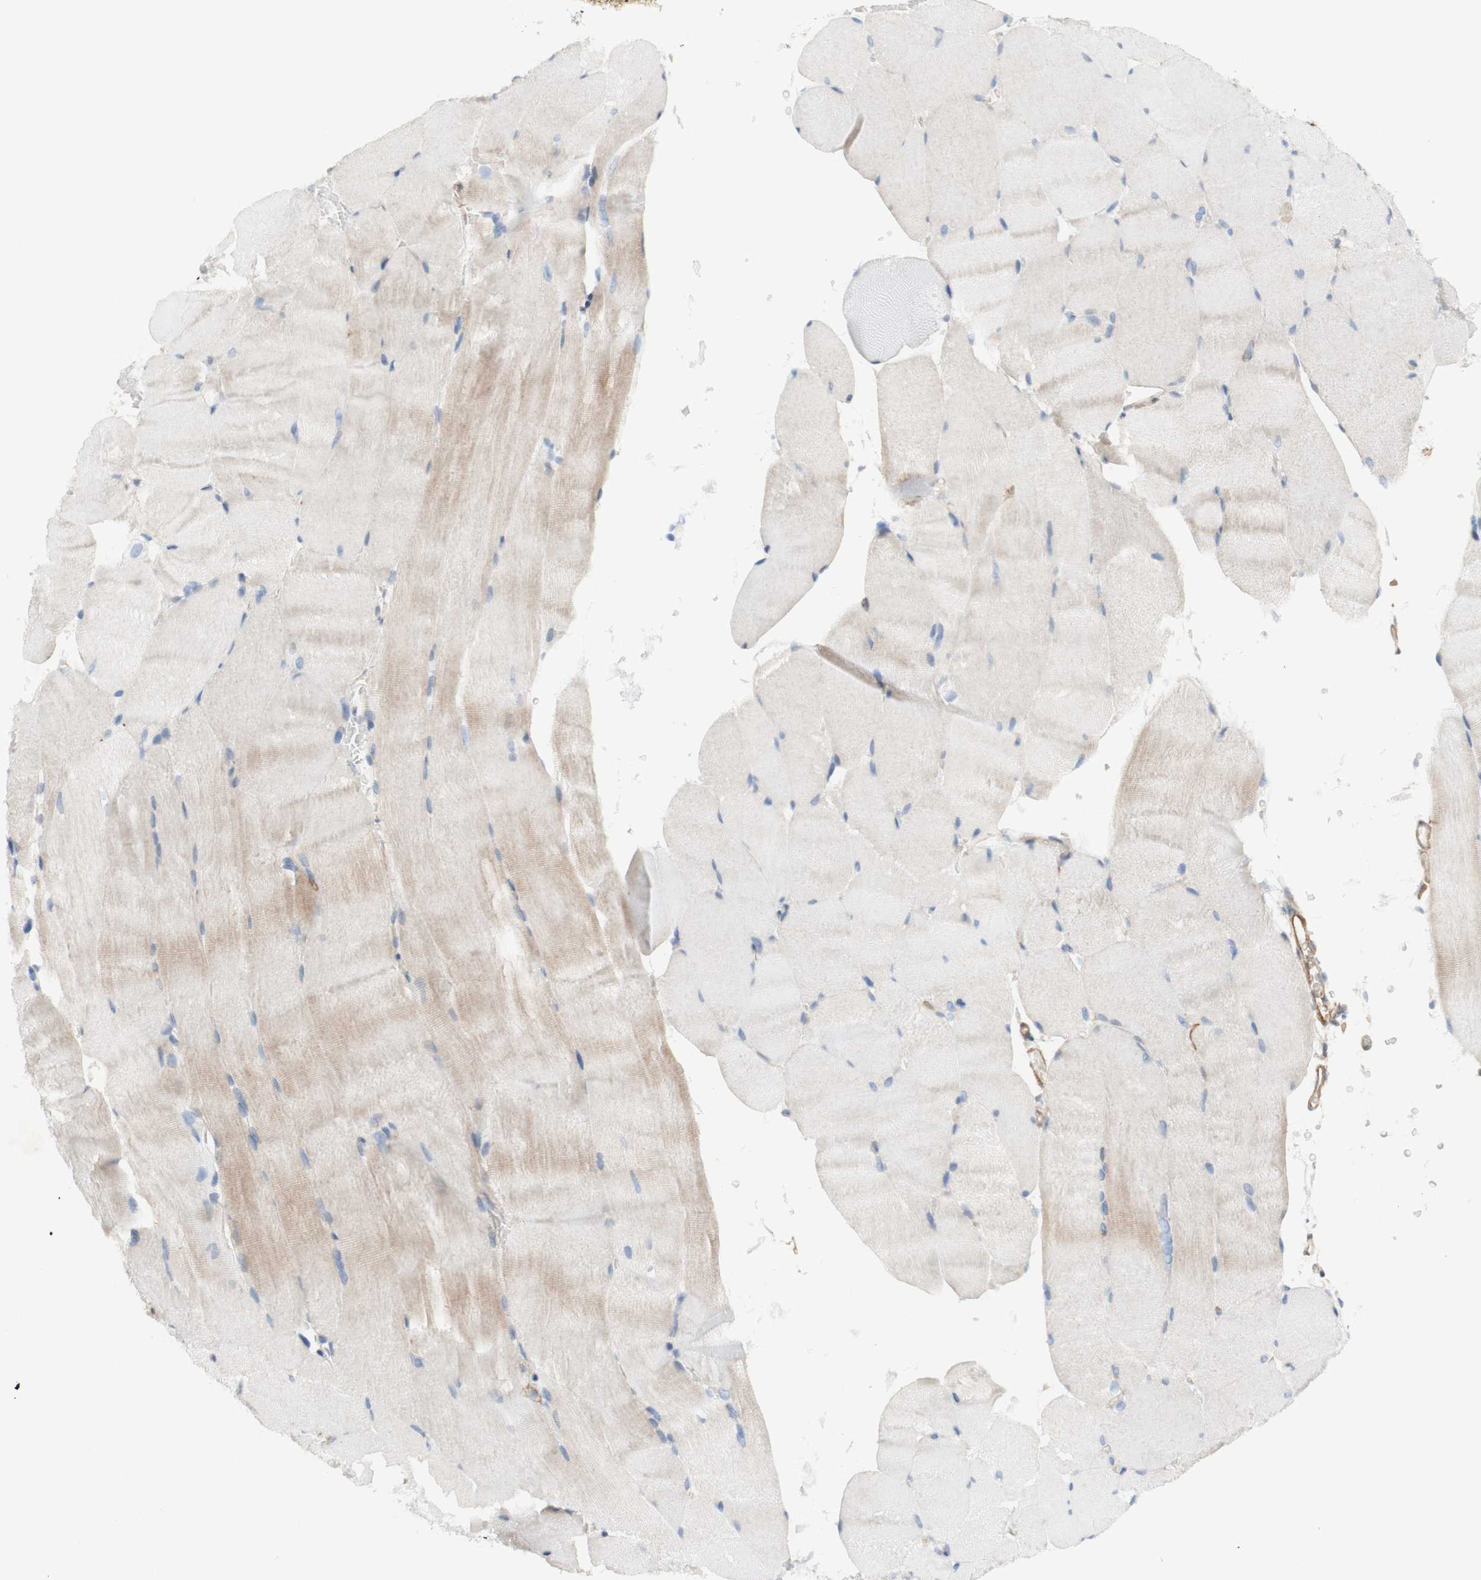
{"staining": {"intensity": "weak", "quantity": "25%-75%", "location": "cytoplasmic/membranous"}, "tissue": "skeletal muscle", "cell_type": "Myocytes", "image_type": "normal", "snomed": [{"axis": "morphology", "description": "Normal tissue, NOS"}, {"axis": "topography", "description": "Skin"}, {"axis": "topography", "description": "Skeletal muscle"}], "caption": "Immunohistochemical staining of normal human skeletal muscle shows 25%-75% levels of weak cytoplasmic/membranous protein positivity in approximately 25%-75% of myocytes. Nuclei are stained in blue.", "gene": "CNN3", "patient": {"sex": "male", "age": 83}}